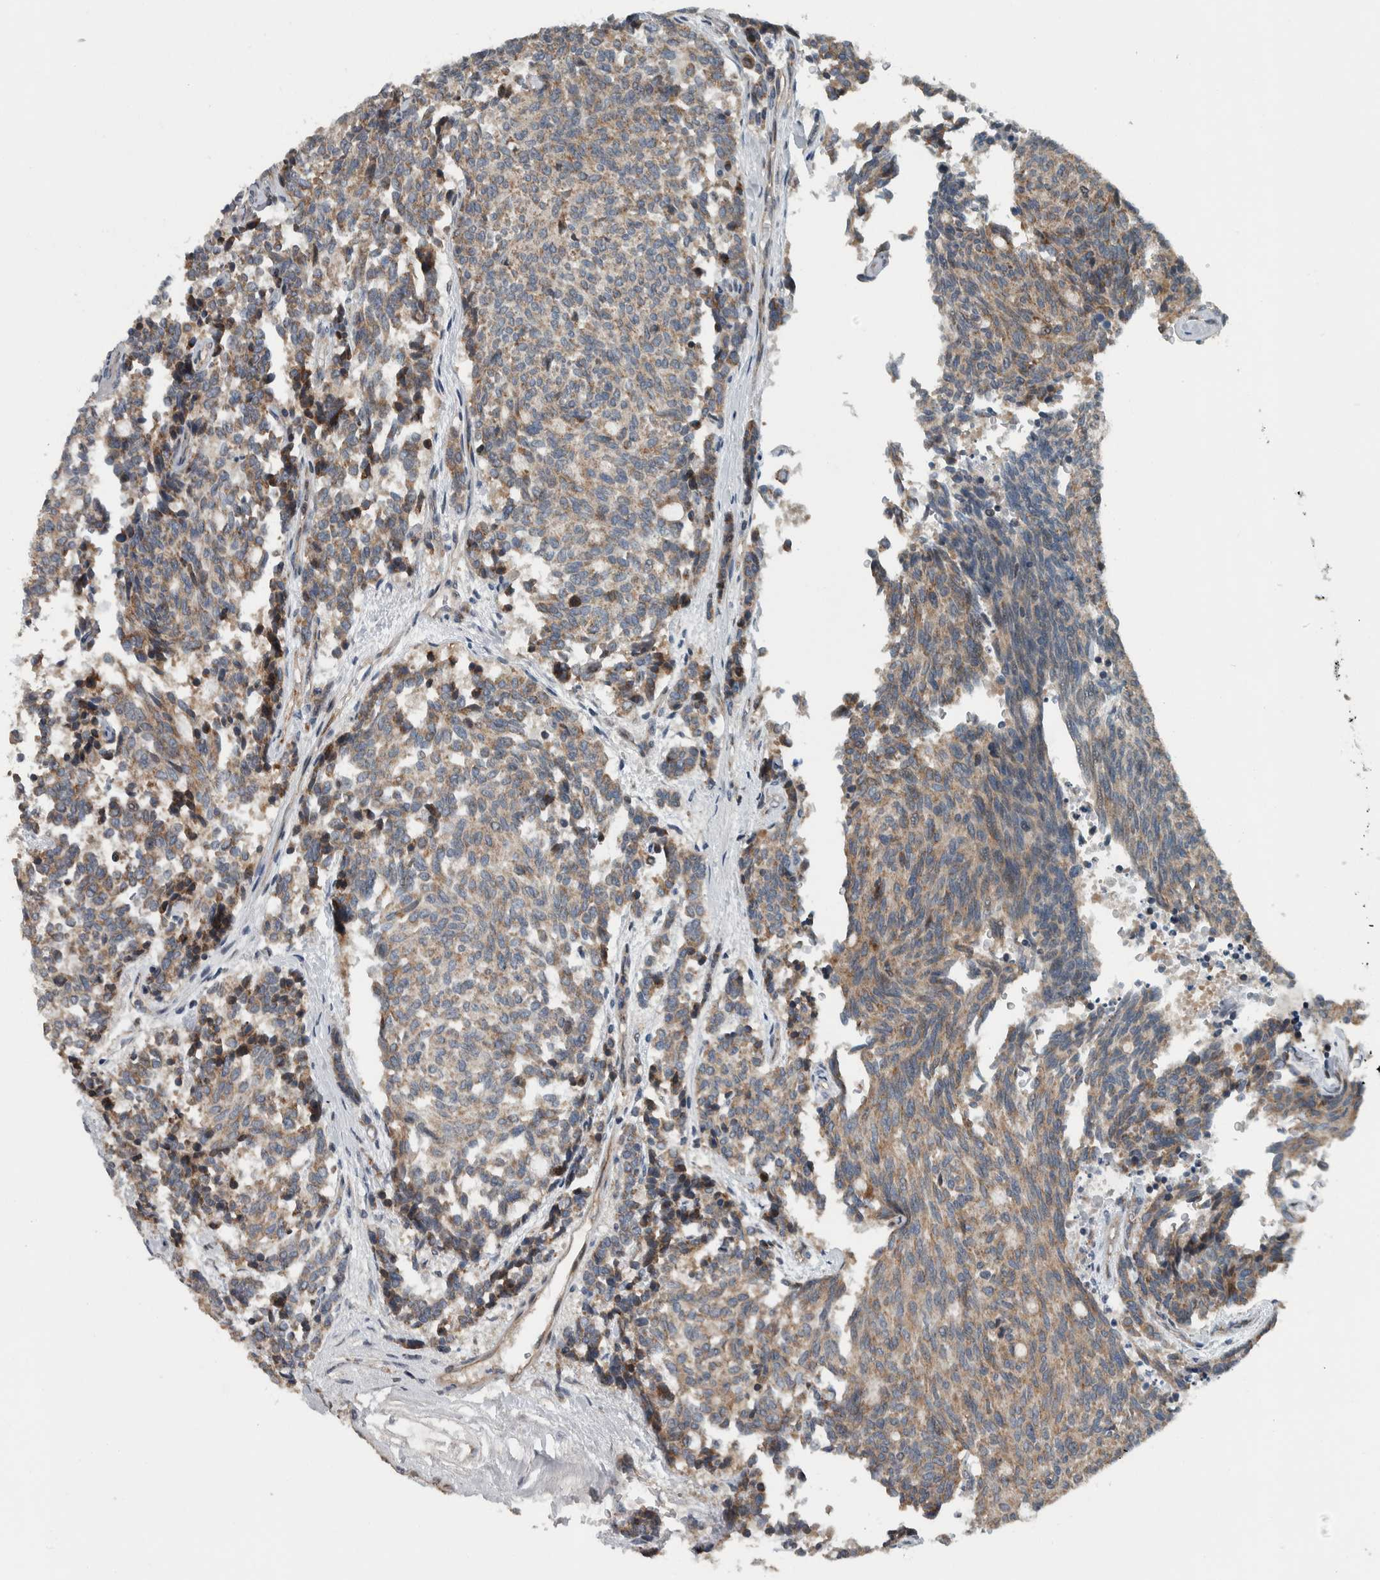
{"staining": {"intensity": "weak", "quantity": ">75%", "location": "cytoplasmic/membranous"}, "tissue": "carcinoid", "cell_type": "Tumor cells", "image_type": "cancer", "snomed": [{"axis": "morphology", "description": "Carcinoid, malignant, NOS"}, {"axis": "topography", "description": "Pancreas"}], "caption": "IHC (DAB (3,3'-diaminobenzidine)) staining of human carcinoid reveals weak cytoplasmic/membranous protein expression in about >75% of tumor cells.", "gene": "BAIAP2L1", "patient": {"sex": "female", "age": 54}}